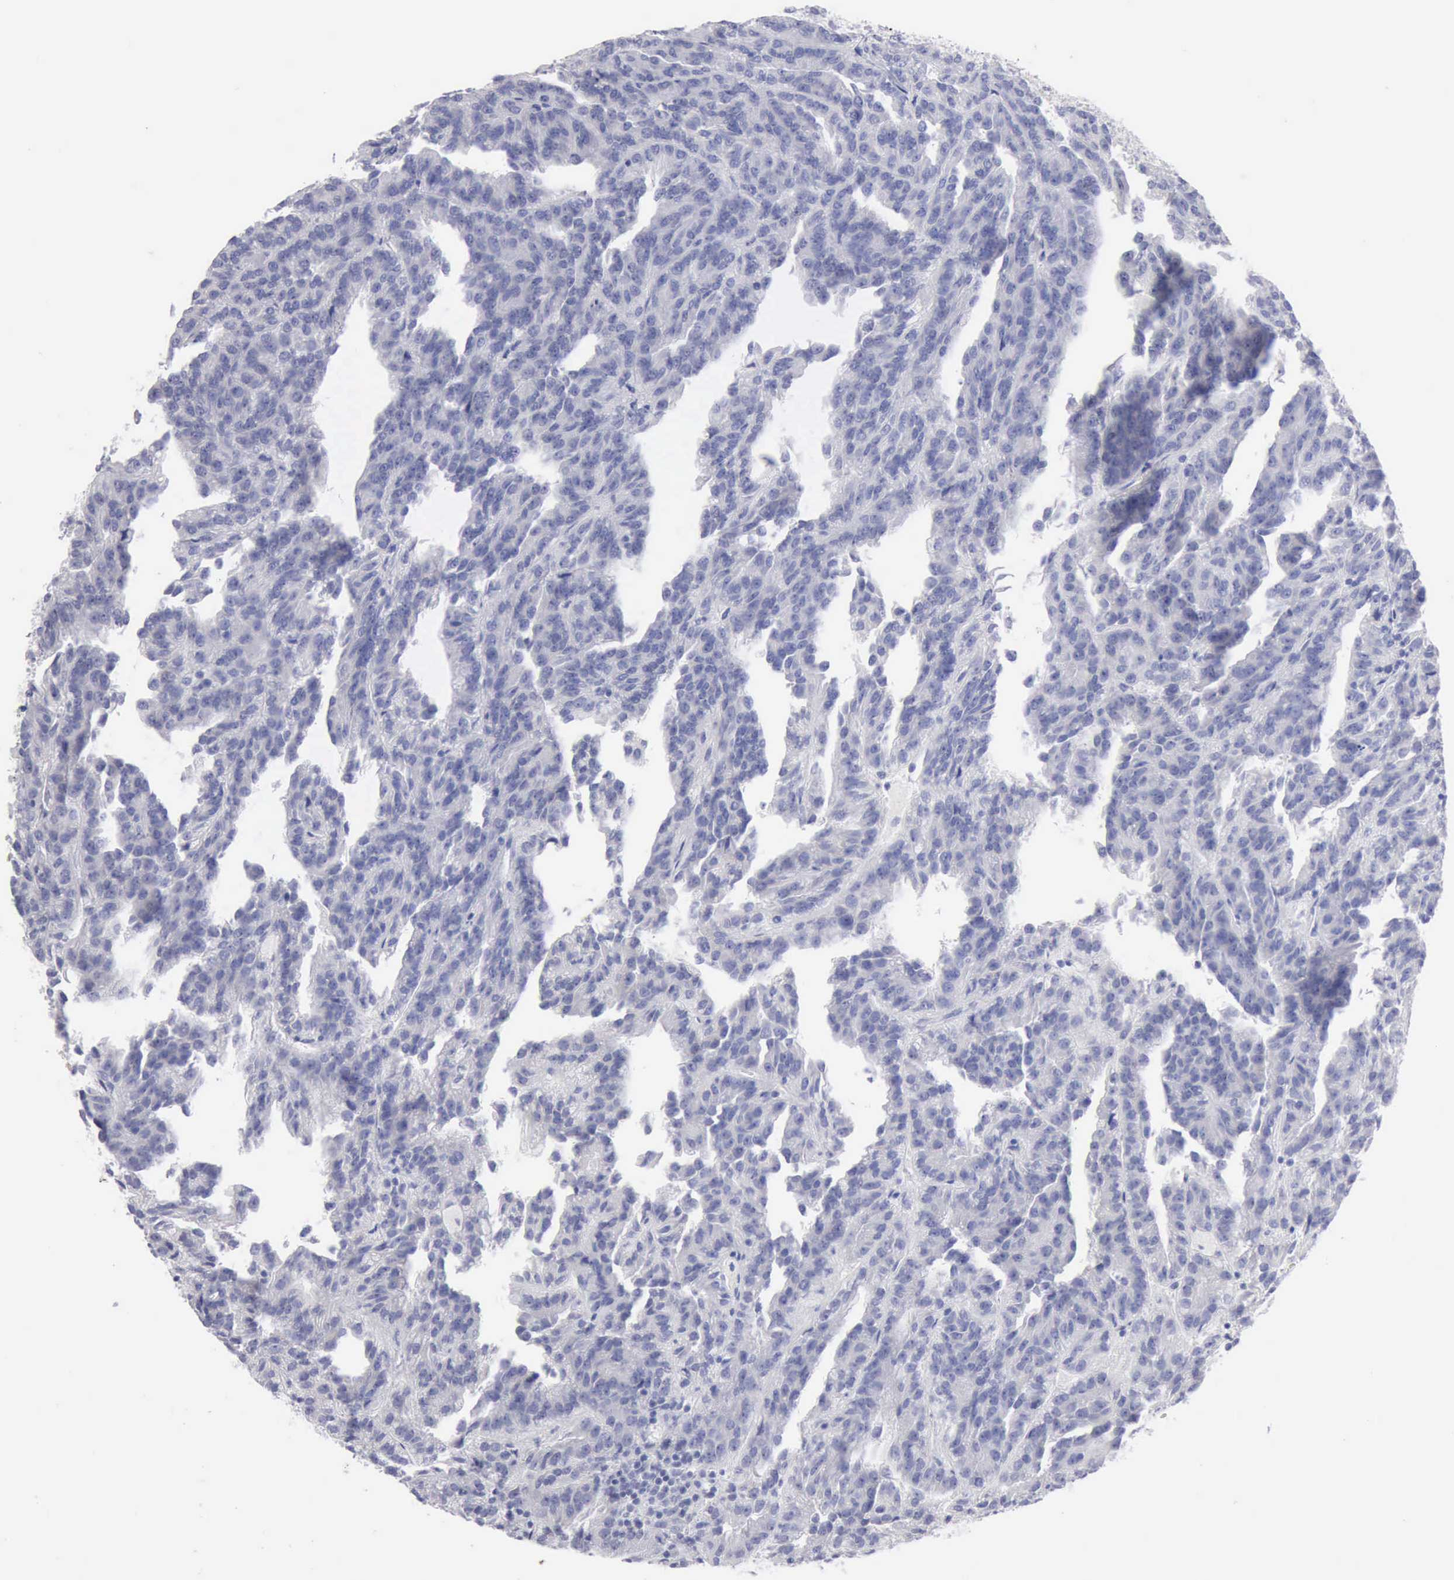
{"staining": {"intensity": "negative", "quantity": "none", "location": "none"}, "tissue": "renal cancer", "cell_type": "Tumor cells", "image_type": "cancer", "snomed": [{"axis": "morphology", "description": "Adenocarcinoma, NOS"}, {"axis": "topography", "description": "Kidney"}], "caption": "DAB immunohistochemical staining of renal adenocarcinoma displays no significant expression in tumor cells.", "gene": "ANGEL1", "patient": {"sex": "male", "age": 46}}